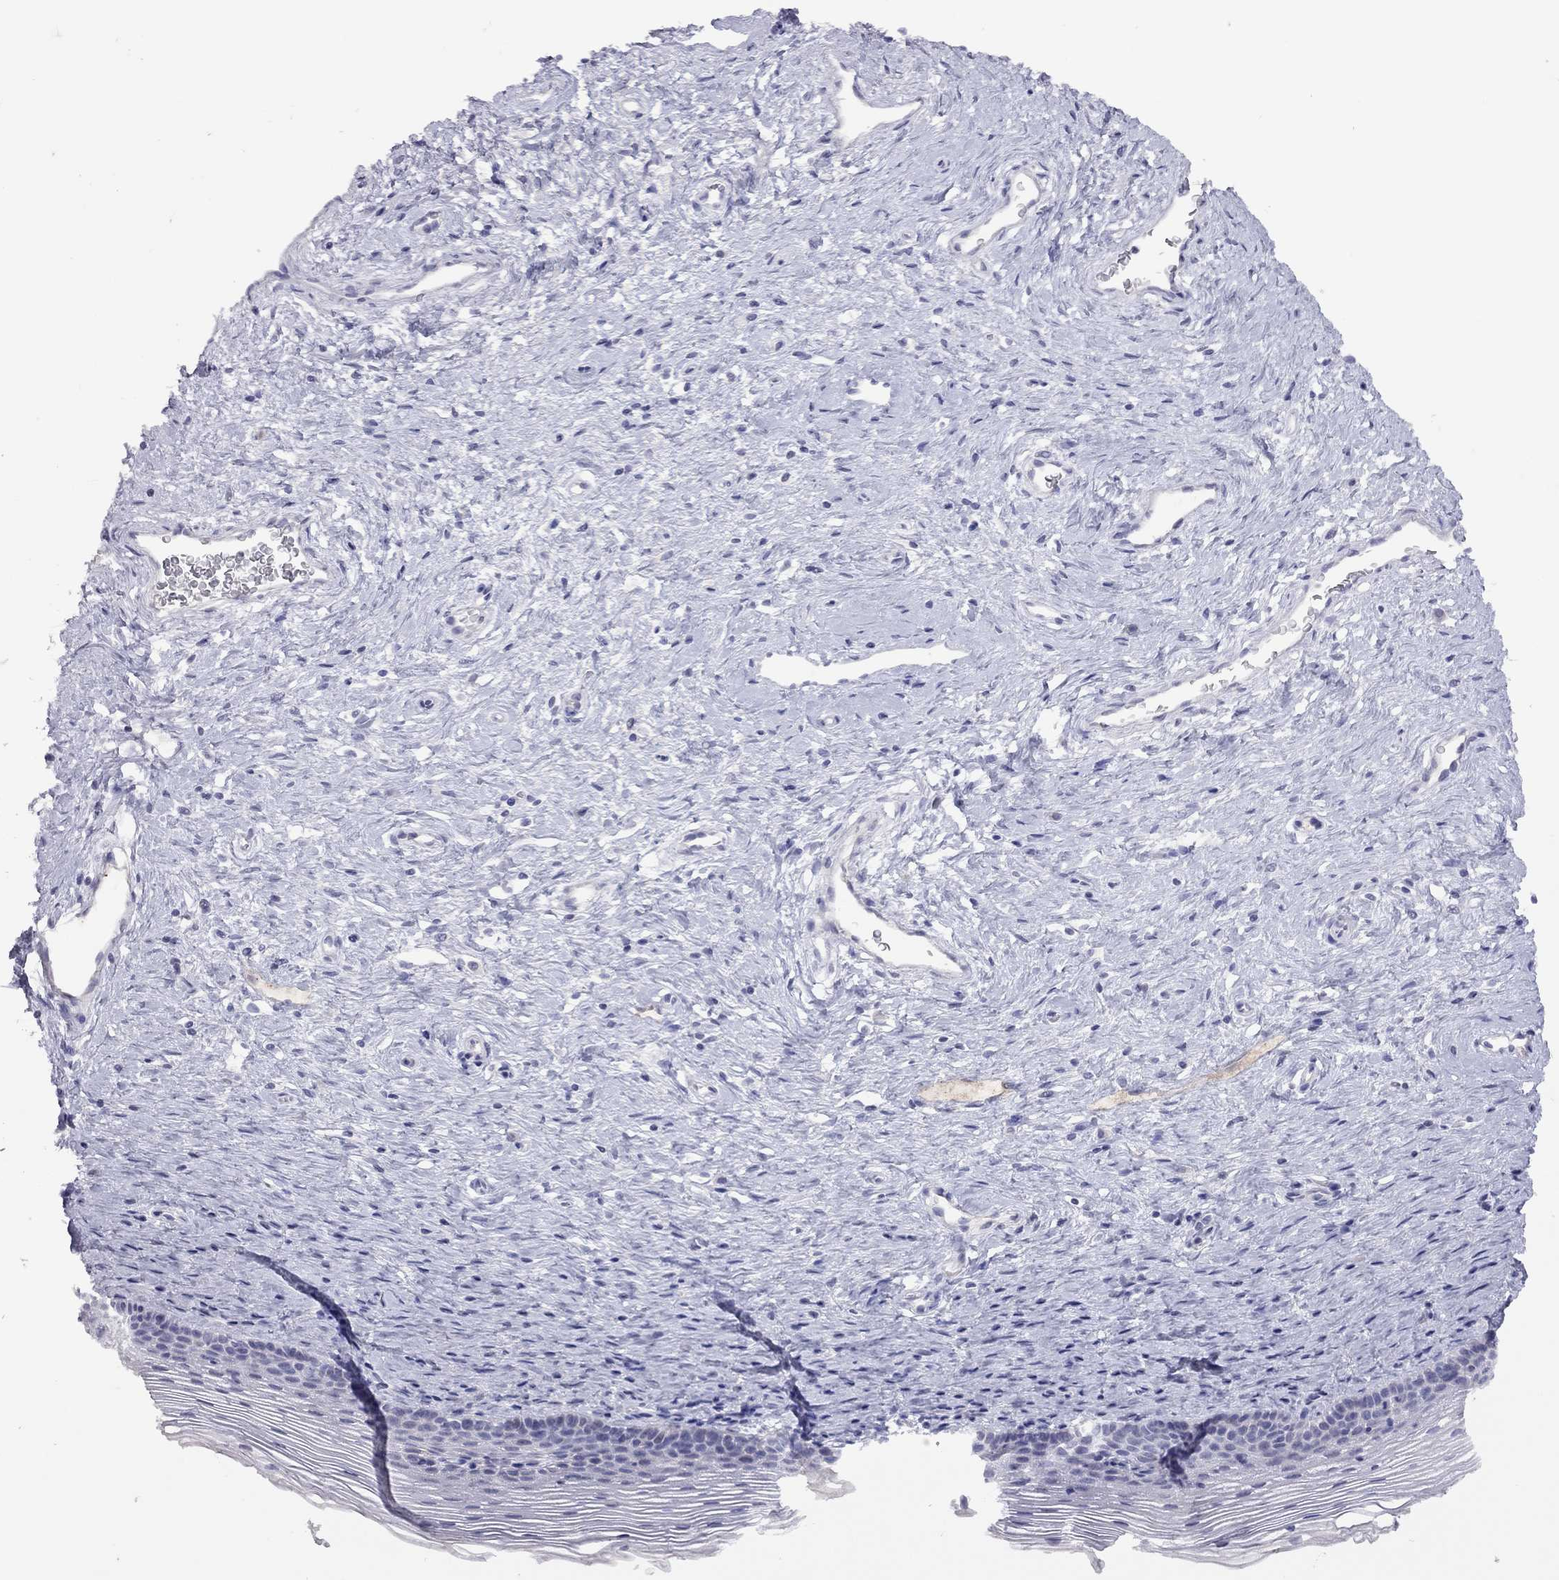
{"staining": {"intensity": "strong", "quantity": ">75%", "location": "cytoplasmic/membranous"}, "tissue": "cervix", "cell_type": "Glandular cells", "image_type": "normal", "snomed": [{"axis": "morphology", "description": "Normal tissue, NOS"}, {"axis": "topography", "description": "Cervix"}], "caption": "Immunohistochemistry (DAB) staining of unremarkable human cervix displays strong cytoplasmic/membranous protein positivity in about >75% of glandular cells.", "gene": "MUC16", "patient": {"sex": "female", "age": 39}}